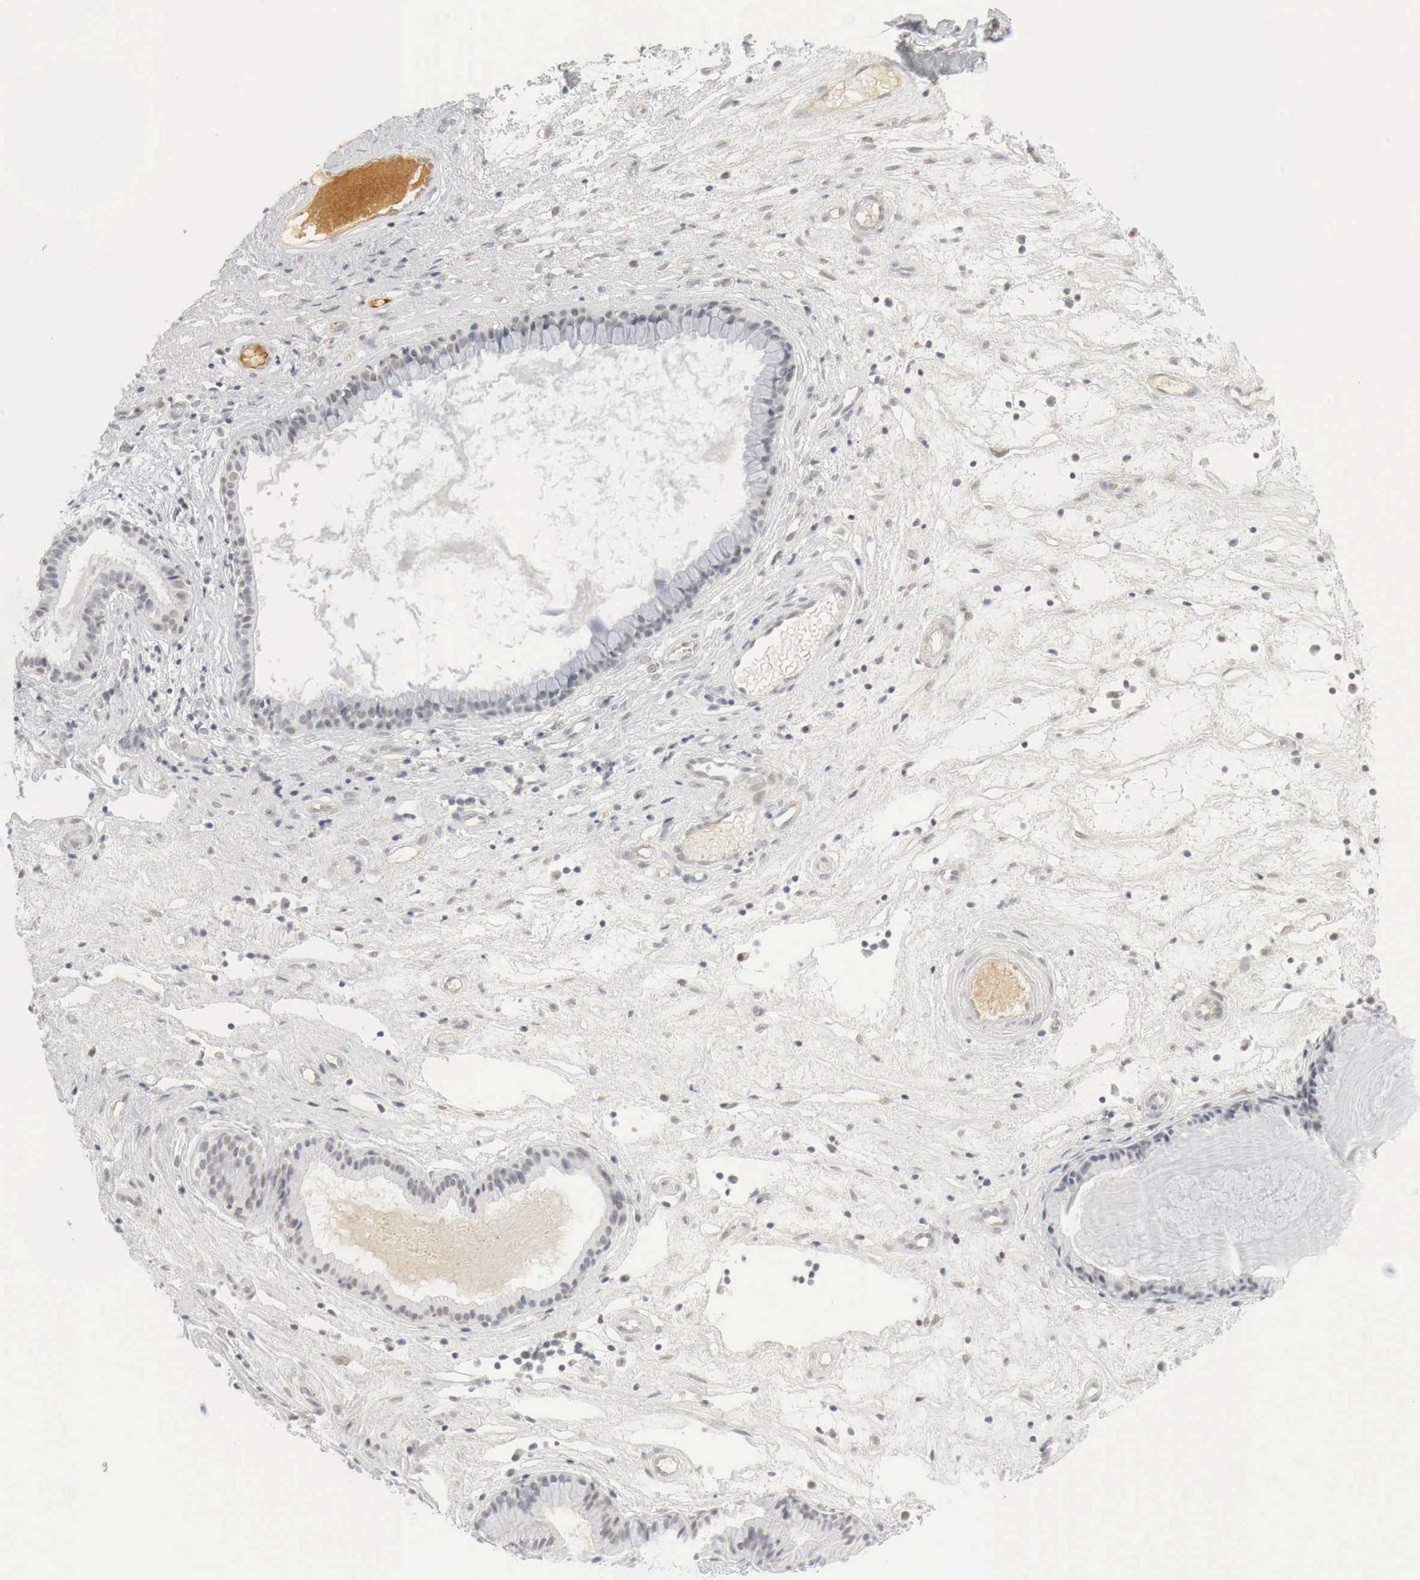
{"staining": {"intensity": "weak", "quantity": "25%-75%", "location": "cytoplasmic/membranous,nuclear"}, "tissue": "nasopharynx", "cell_type": "Respiratory epithelial cells", "image_type": "normal", "snomed": [{"axis": "morphology", "description": "Normal tissue, NOS"}, {"axis": "topography", "description": "Nasopharynx"}], "caption": "Immunohistochemical staining of unremarkable human nasopharynx shows 25%-75% levels of weak cytoplasmic/membranous,nuclear protein staining in approximately 25%-75% of respiratory epithelial cells. The staining was performed using DAB to visualize the protein expression in brown, while the nuclei were stained in blue with hematoxylin (Magnification: 20x).", "gene": "MYC", "patient": {"sex": "female", "age": 78}}